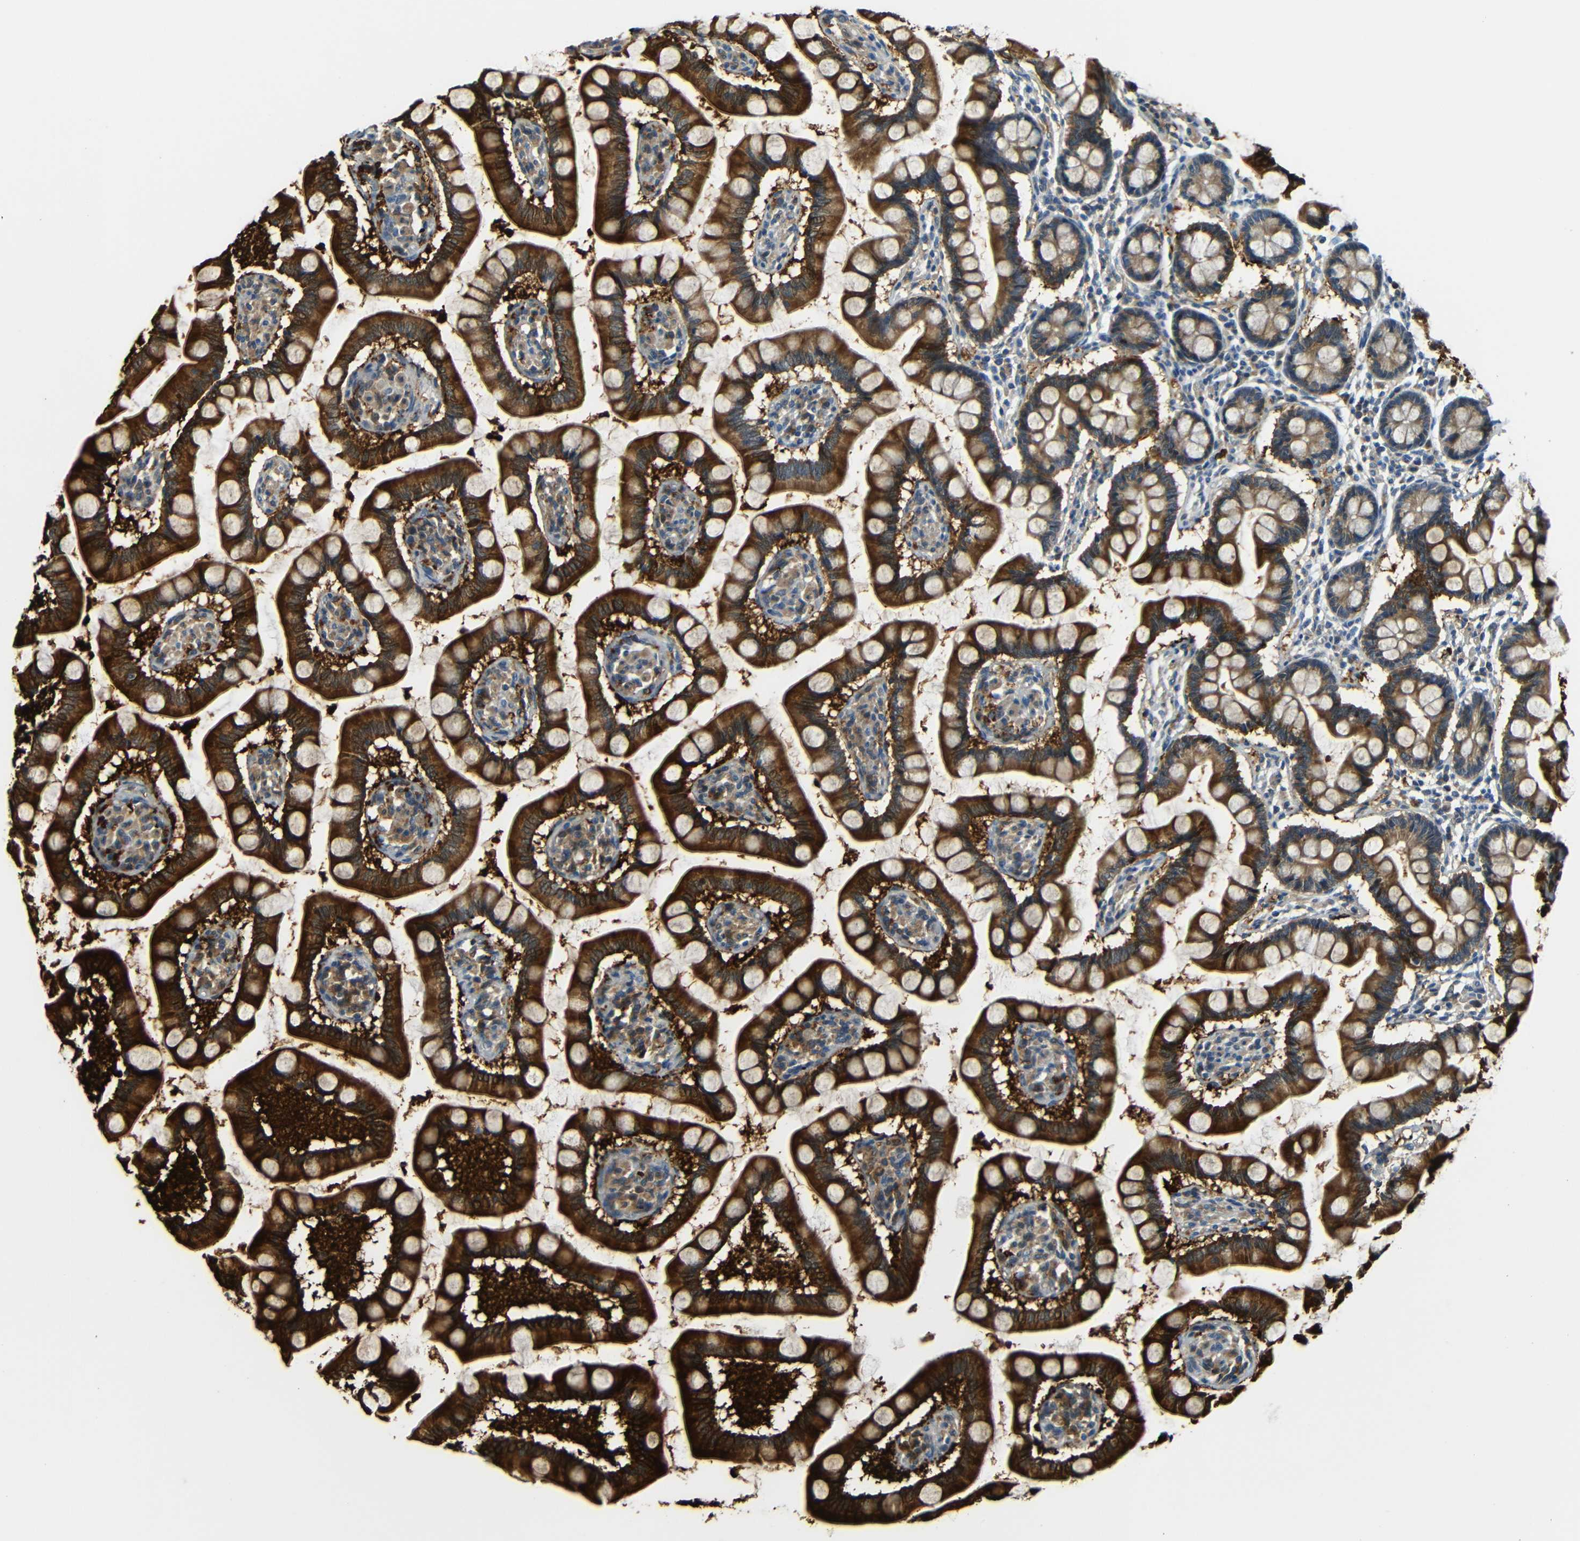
{"staining": {"intensity": "strong", "quantity": ">75%", "location": "cytoplasmic/membranous"}, "tissue": "small intestine", "cell_type": "Glandular cells", "image_type": "normal", "snomed": [{"axis": "morphology", "description": "Normal tissue, NOS"}, {"axis": "topography", "description": "Small intestine"}], "caption": "Immunohistochemical staining of unremarkable small intestine shows strong cytoplasmic/membranous protein staining in approximately >75% of glandular cells.", "gene": "FNDC3A", "patient": {"sex": "male", "age": 41}}